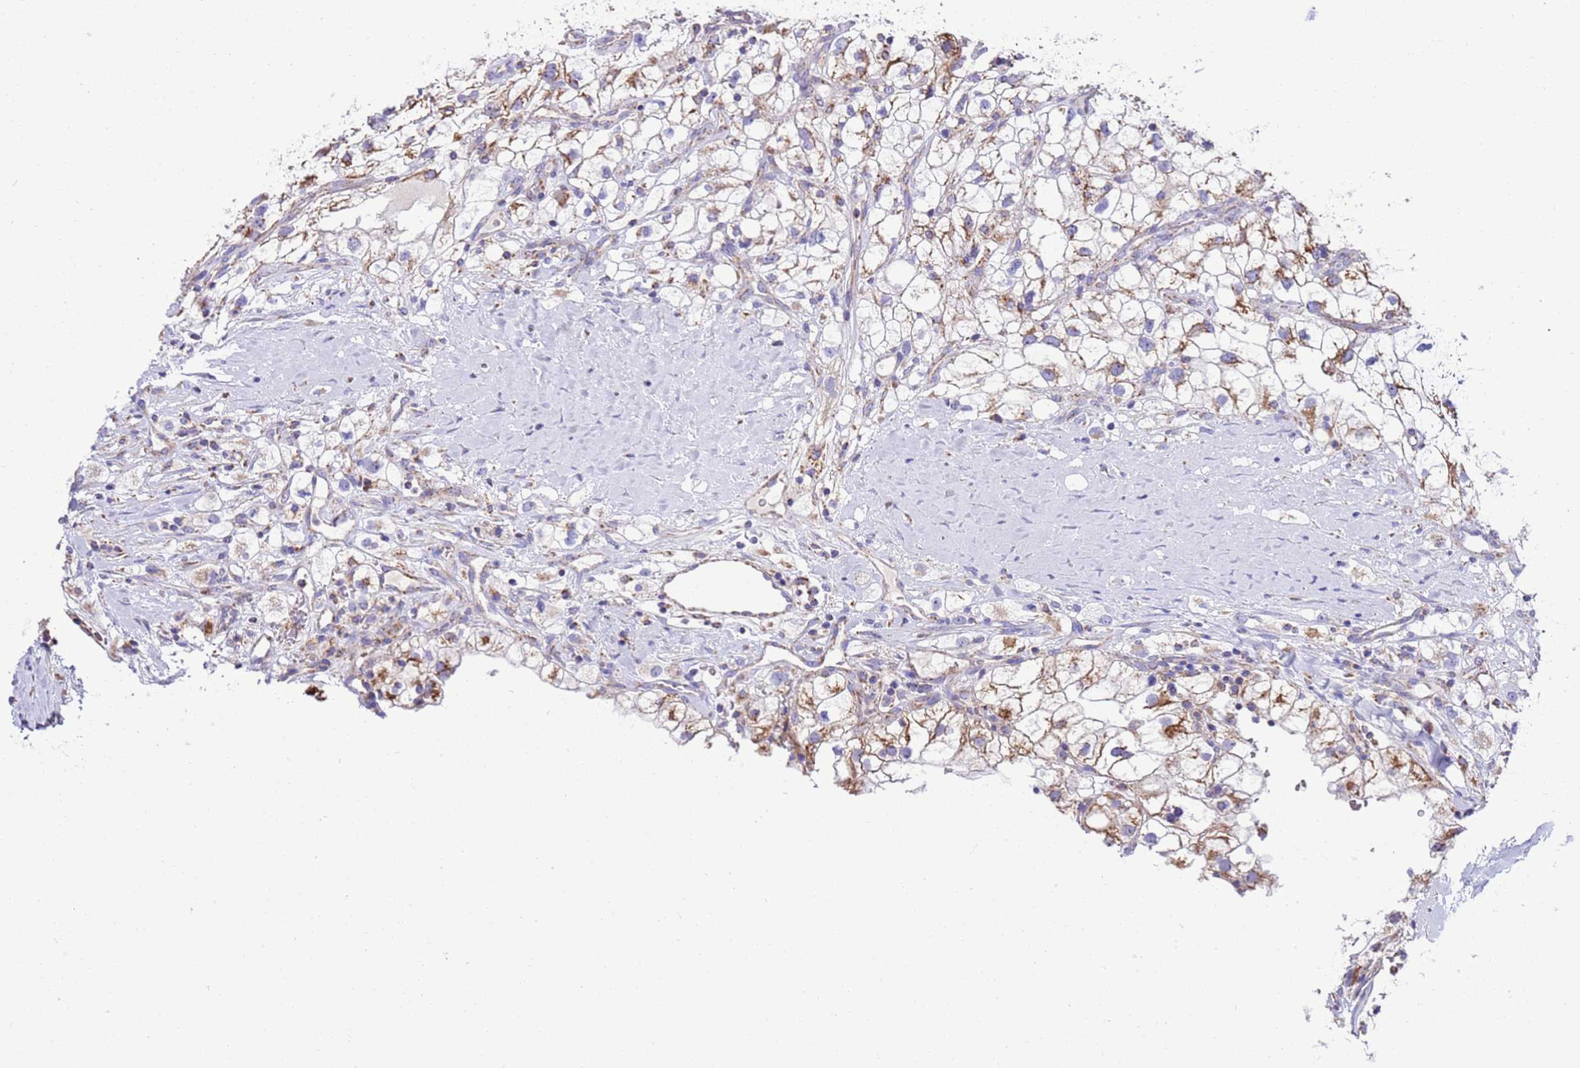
{"staining": {"intensity": "moderate", "quantity": "25%-75%", "location": "cytoplasmic/membranous"}, "tissue": "renal cancer", "cell_type": "Tumor cells", "image_type": "cancer", "snomed": [{"axis": "morphology", "description": "Adenocarcinoma, NOS"}, {"axis": "topography", "description": "Kidney"}], "caption": "Moderate cytoplasmic/membranous positivity is appreciated in about 25%-75% of tumor cells in renal cancer. Nuclei are stained in blue.", "gene": "RNF165", "patient": {"sex": "male", "age": 59}}